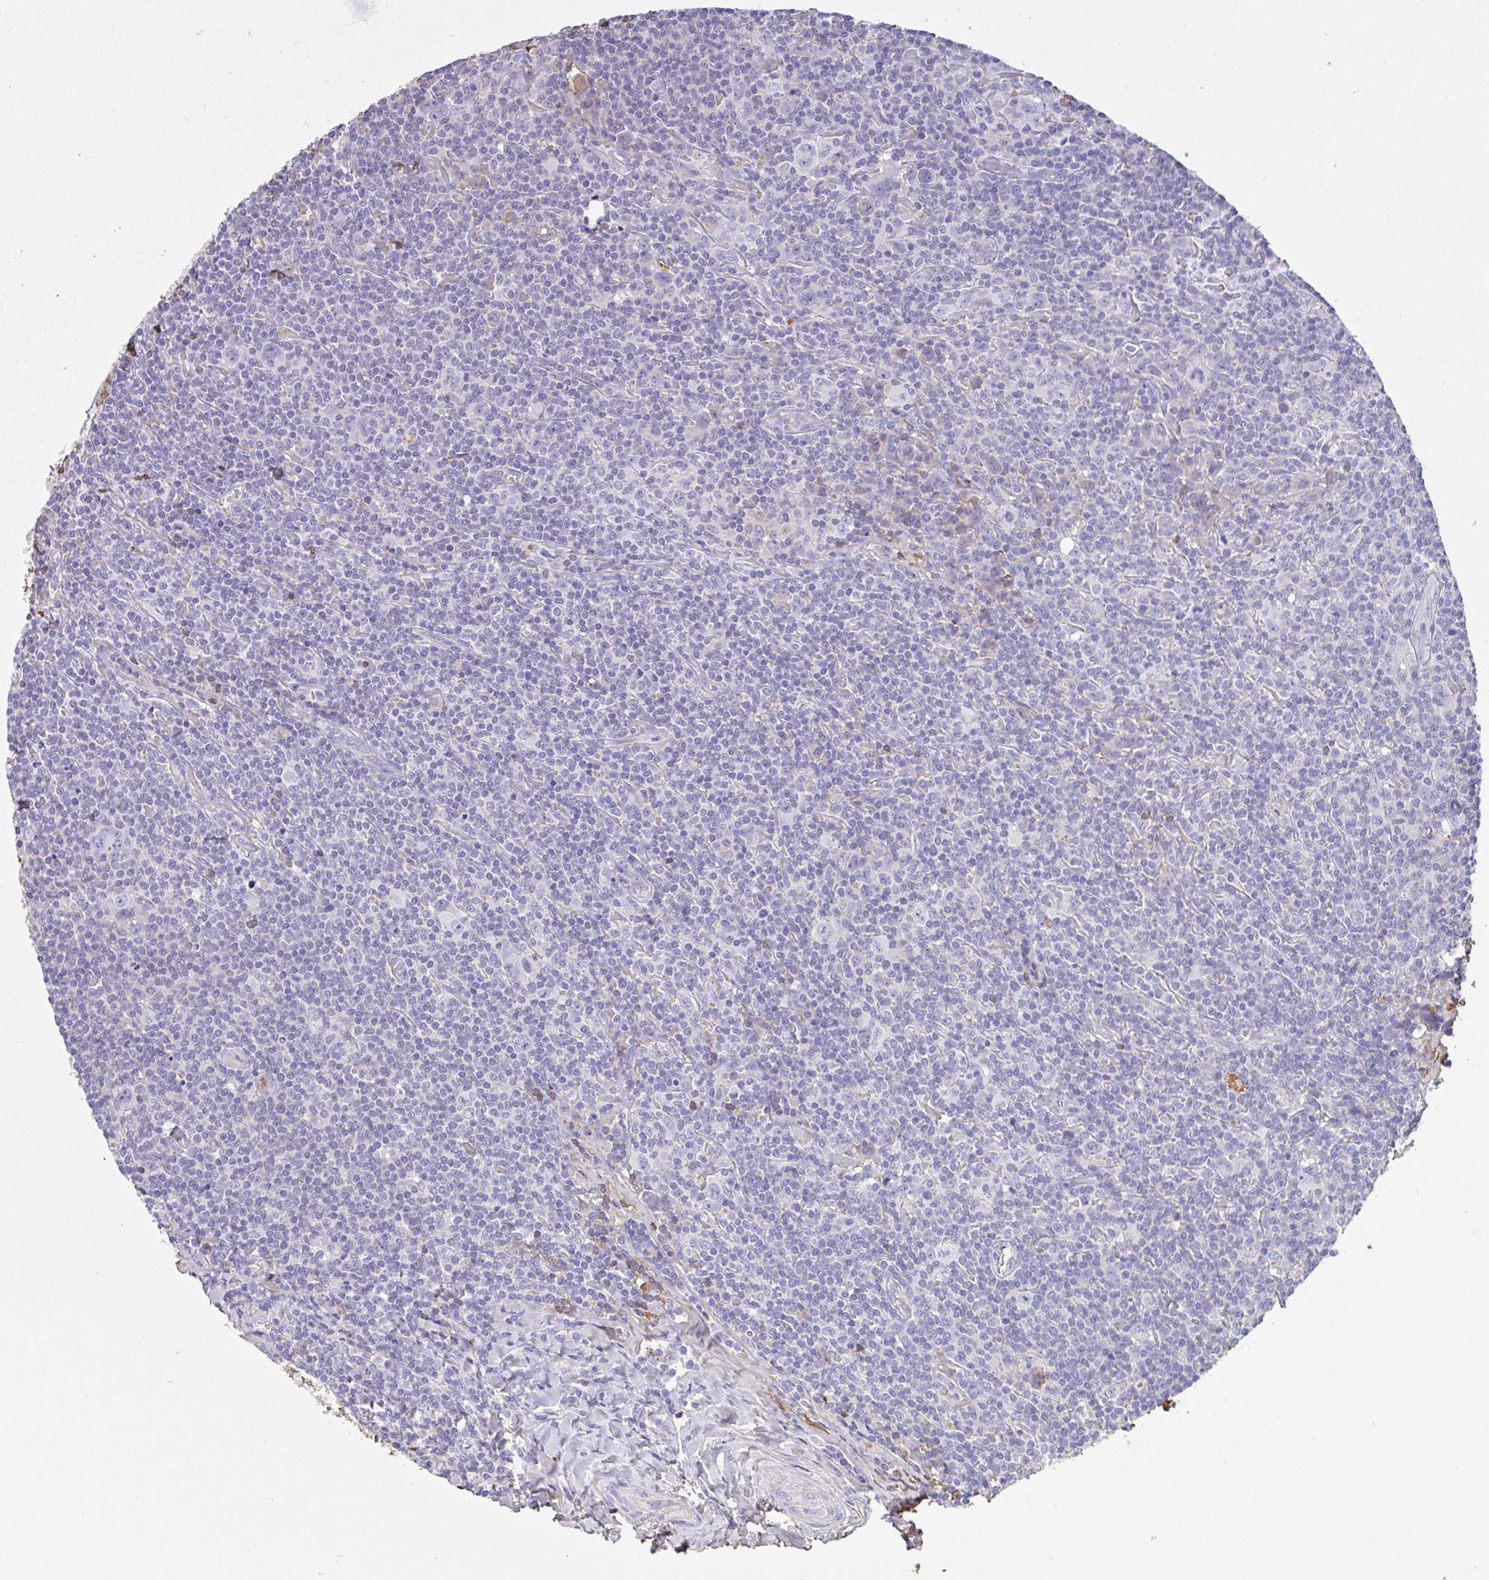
{"staining": {"intensity": "negative", "quantity": "none", "location": "none"}, "tissue": "lymphoma", "cell_type": "Tumor cells", "image_type": "cancer", "snomed": [{"axis": "morphology", "description": "Hodgkin's disease, NOS"}, {"axis": "topography", "description": "Lymph node"}], "caption": "Immunohistochemistry (IHC) photomicrograph of neoplastic tissue: Hodgkin's disease stained with DAB (3,3'-diaminobenzidine) demonstrates no significant protein staining in tumor cells.", "gene": "SMYD5", "patient": {"sex": "female", "age": 18}}